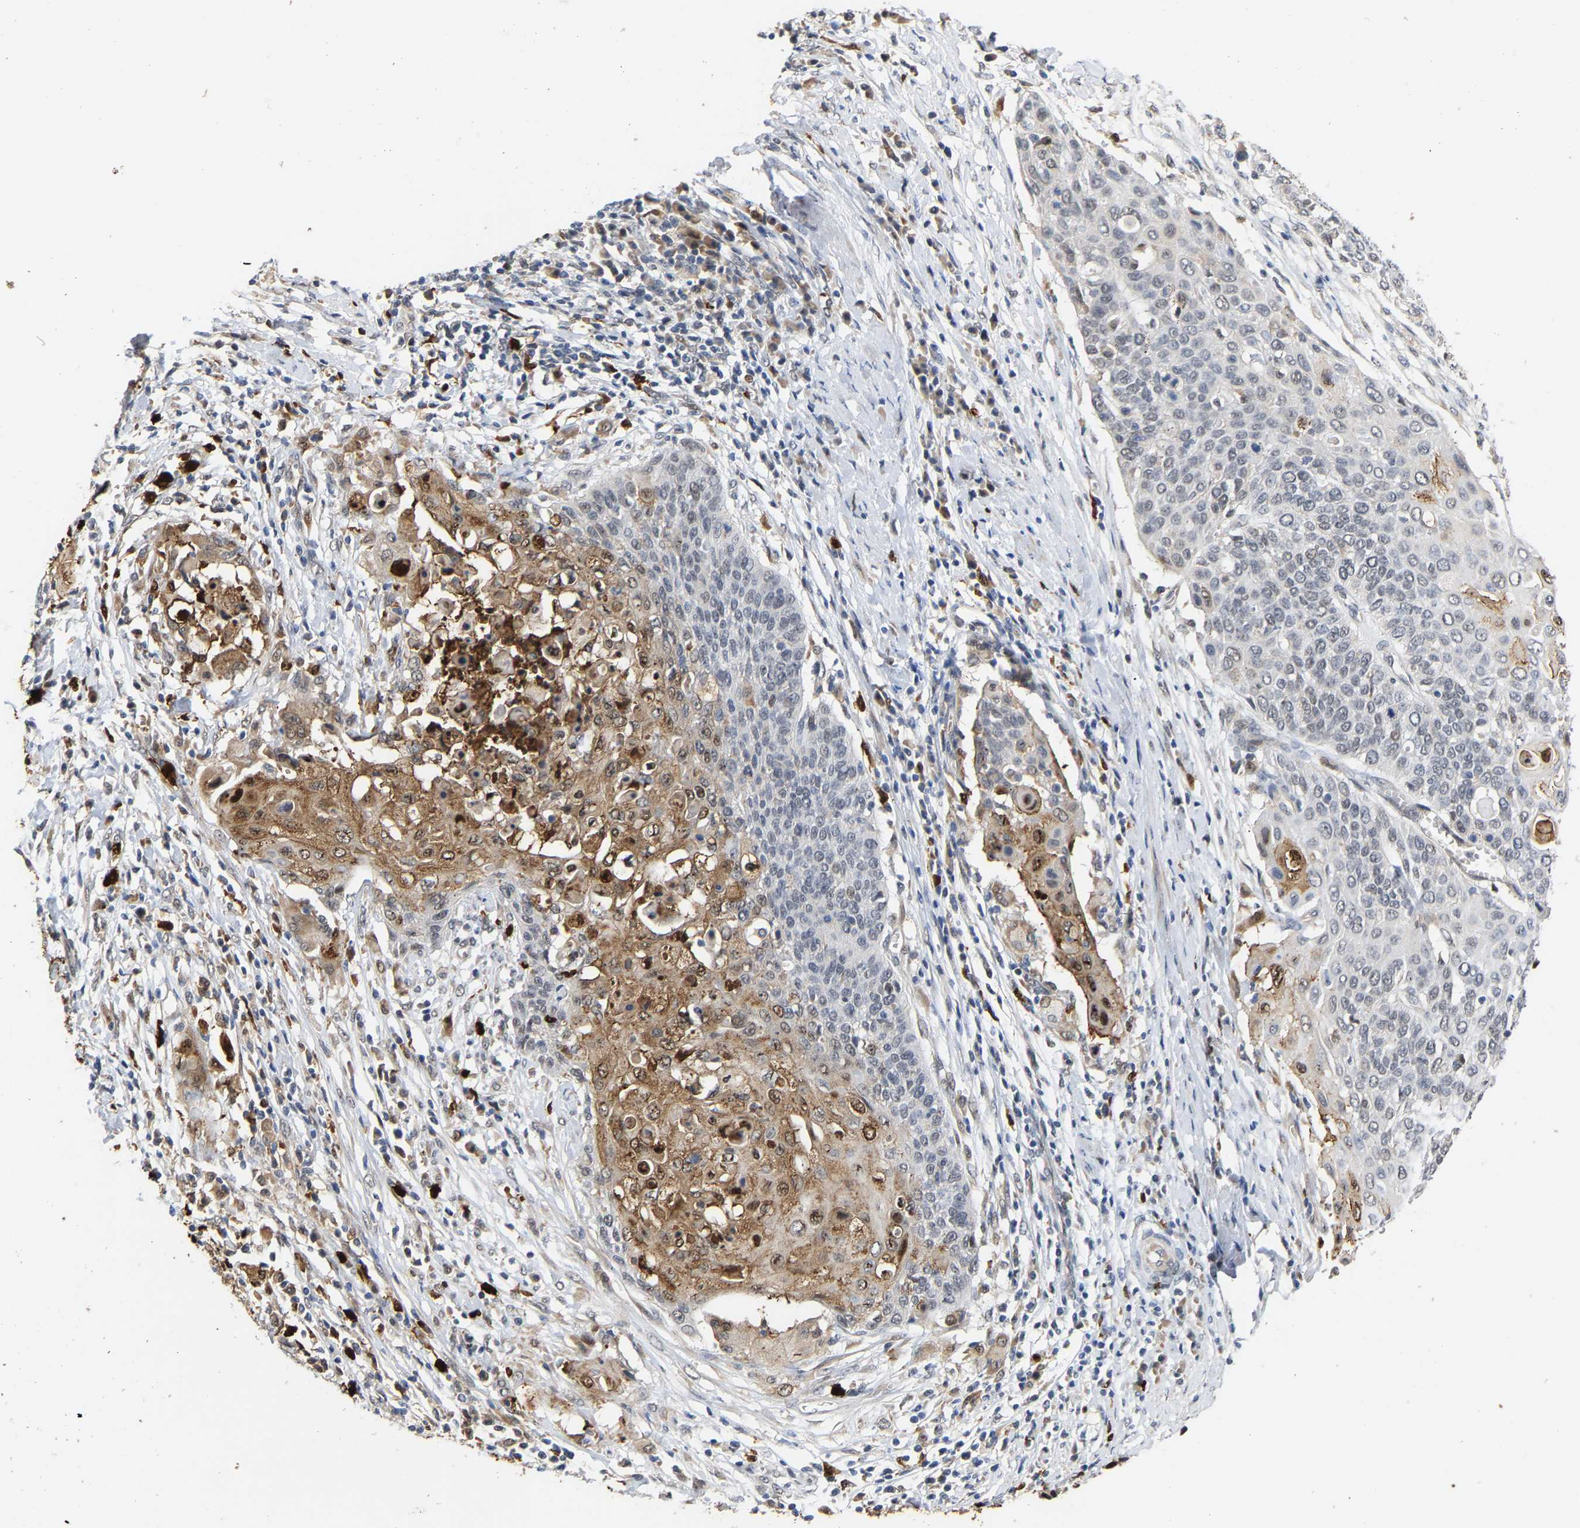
{"staining": {"intensity": "moderate", "quantity": "25%-75%", "location": "cytoplasmic/membranous,nuclear"}, "tissue": "cervical cancer", "cell_type": "Tumor cells", "image_type": "cancer", "snomed": [{"axis": "morphology", "description": "Squamous cell carcinoma, NOS"}, {"axis": "topography", "description": "Cervix"}], "caption": "Cervical cancer (squamous cell carcinoma) was stained to show a protein in brown. There is medium levels of moderate cytoplasmic/membranous and nuclear staining in approximately 25%-75% of tumor cells. The staining is performed using DAB (3,3'-diaminobenzidine) brown chromogen to label protein expression. The nuclei are counter-stained blue using hematoxylin.", "gene": "TDRD7", "patient": {"sex": "female", "age": 39}}